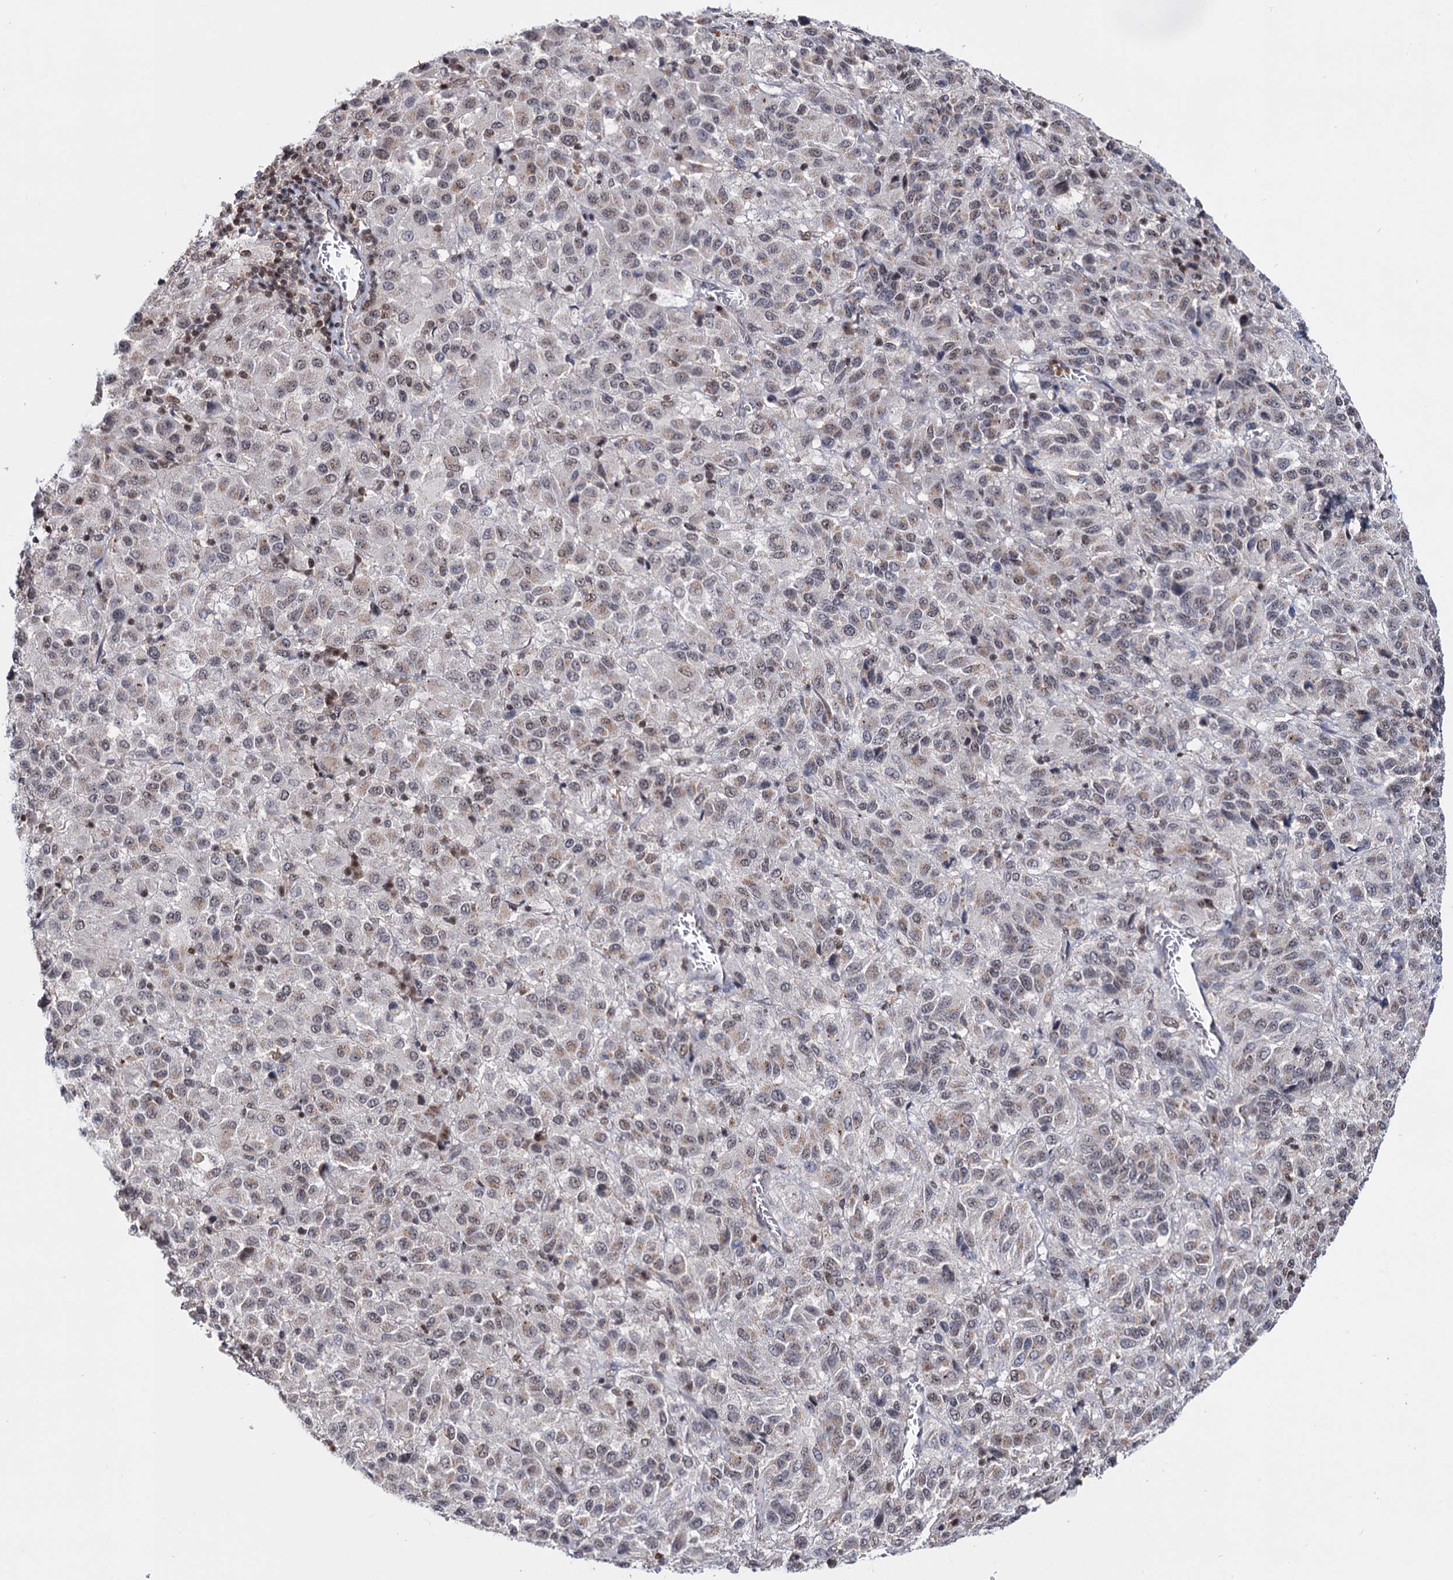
{"staining": {"intensity": "weak", "quantity": "25%-75%", "location": "nuclear"}, "tissue": "melanoma", "cell_type": "Tumor cells", "image_type": "cancer", "snomed": [{"axis": "morphology", "description": "Malignant melanoma, Metastatic site"}, {"axis": "topography", "description": "Lung"}], "caption": "Immunohistochemical staining of melanoma displays low levels of weak nuclear staining in approximately 25%-75% of tumor cells.", "gene": "SMCHD1", "patient": {"sex": "male", "age": 64}}